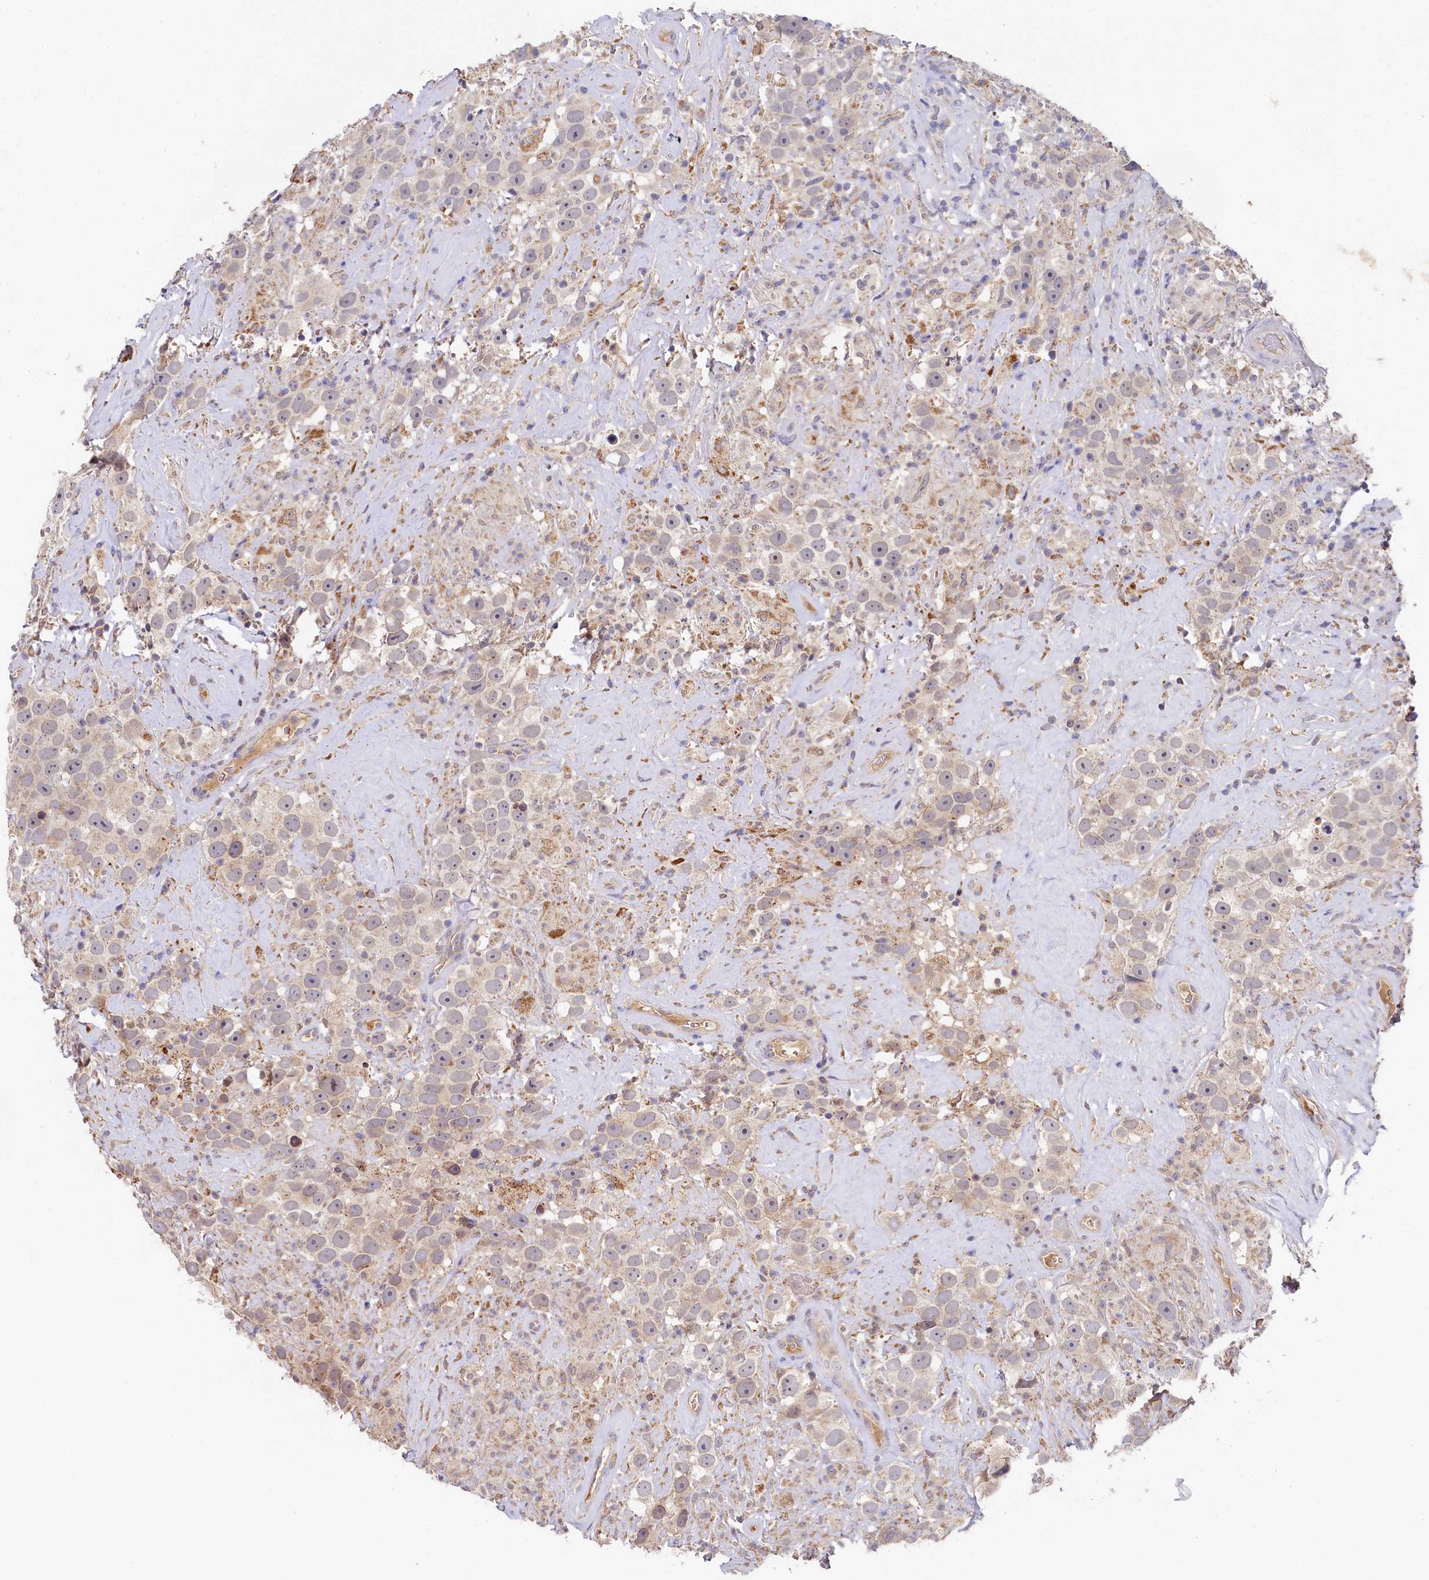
{"staining": {"intensity": "weak", "quantity": "25%-75%", "location": "cytoplasmic/membranous"}, "tissue": "testis cancer", "cell_type": "Tumor cells", "image_type": "cancer", "snomed": [{"axis": "morphology", "description": "Seminoma, NOS"}, {"axis": "topography", "description": "Testis"}], "caption": "Tumor cells reveal low levels of weak cytoplasmic/membranous staining in about 25%-75% of cells in human testis cancer. The staining was performed using DAB, with brown indicating positive protein expression. Nuclei are stained blue with hematoxylin.", "gene": "SPINK9", "patient": {"sex": "male", "age": 49}}